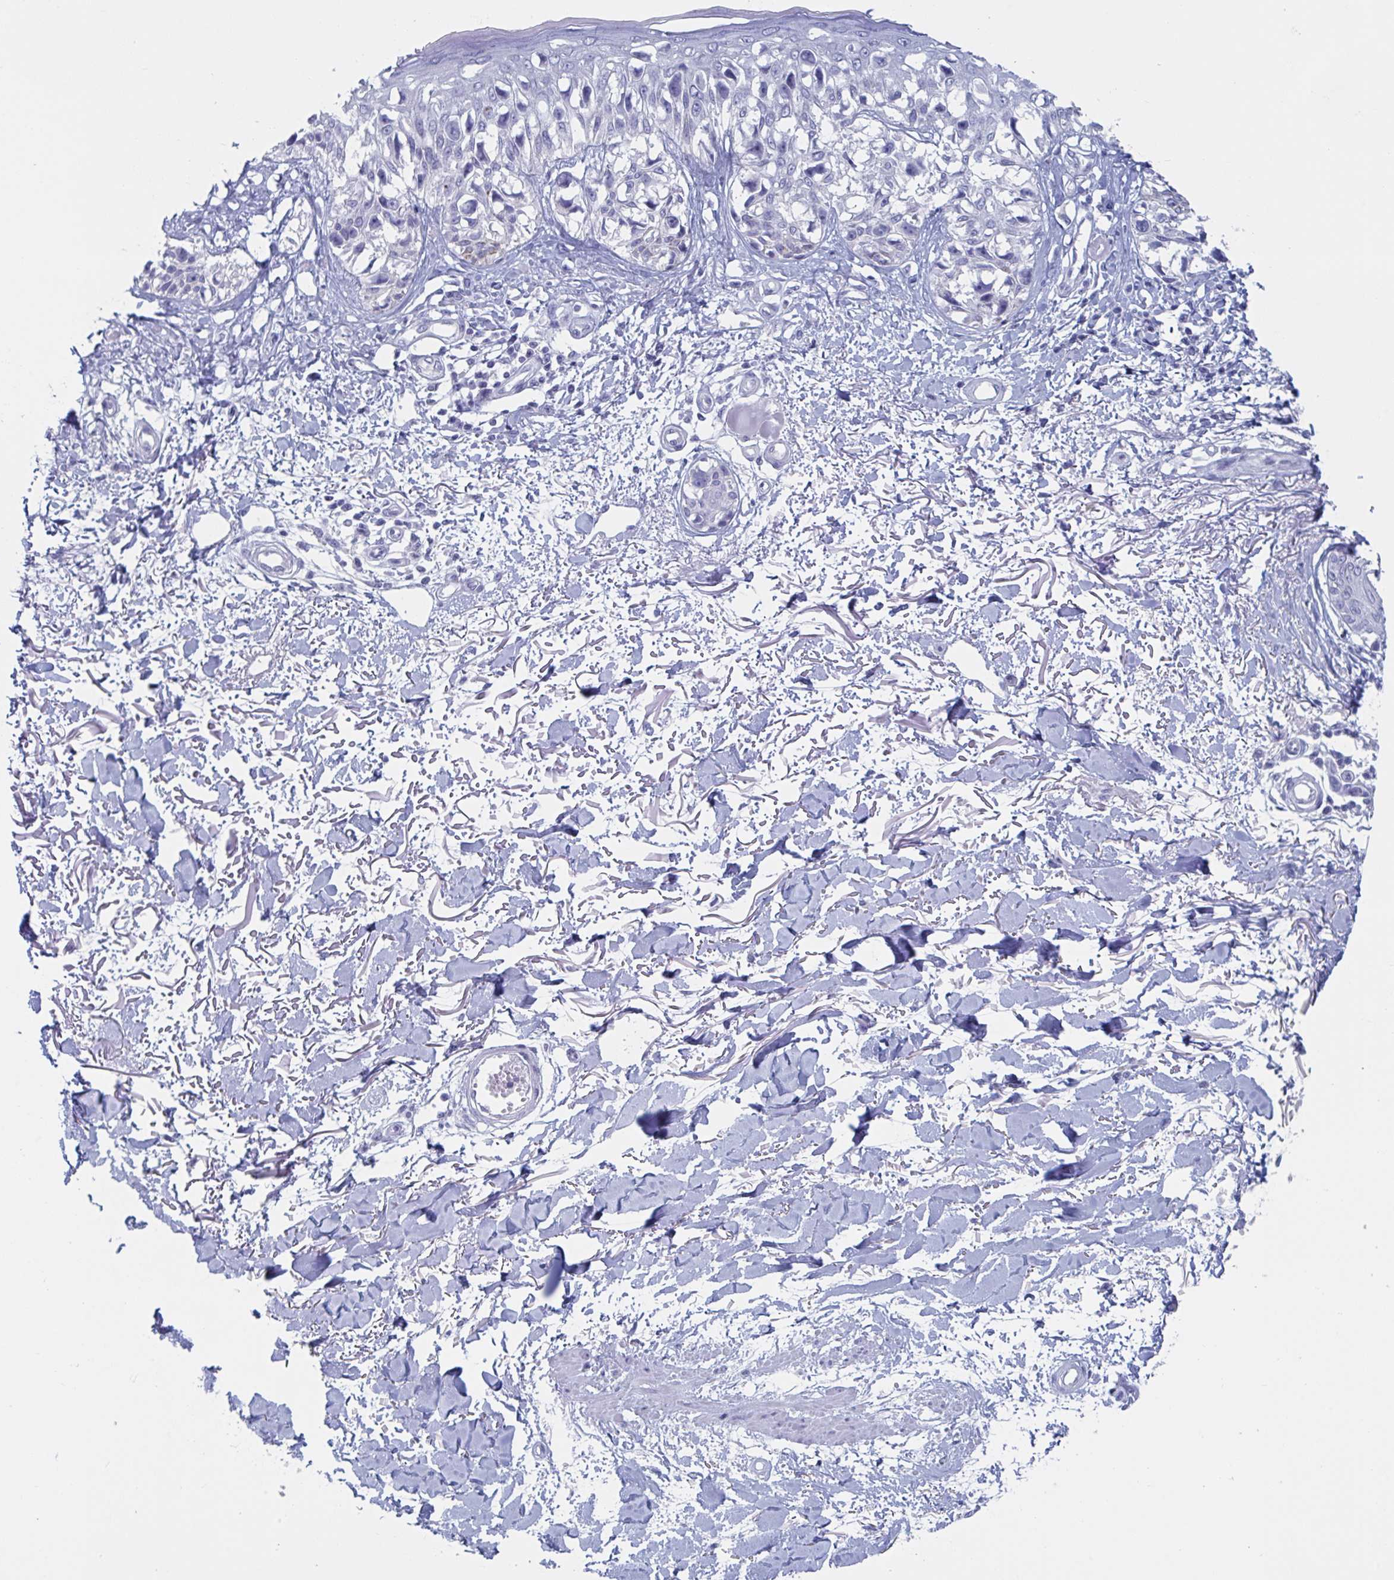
{"staining": {"intensity": "negative", "quantity": "none", "location": "none"}, "tissue": "melanoma", "cell_type": "Tumor cells", "image_type": "cancer", "snomed": [{"axis": "morphology", "description": "Malignant melanoma, NOS"}, {"axis": "topography", "description": "Skin"}], "caption": "Immunohistochemistry micrograph of human melanoma stained for a protein (brown), which demonstrates no positivity in tumor cells.", "gene": "NDUFC2", "patient": {"sex": "male", "age": 73}}